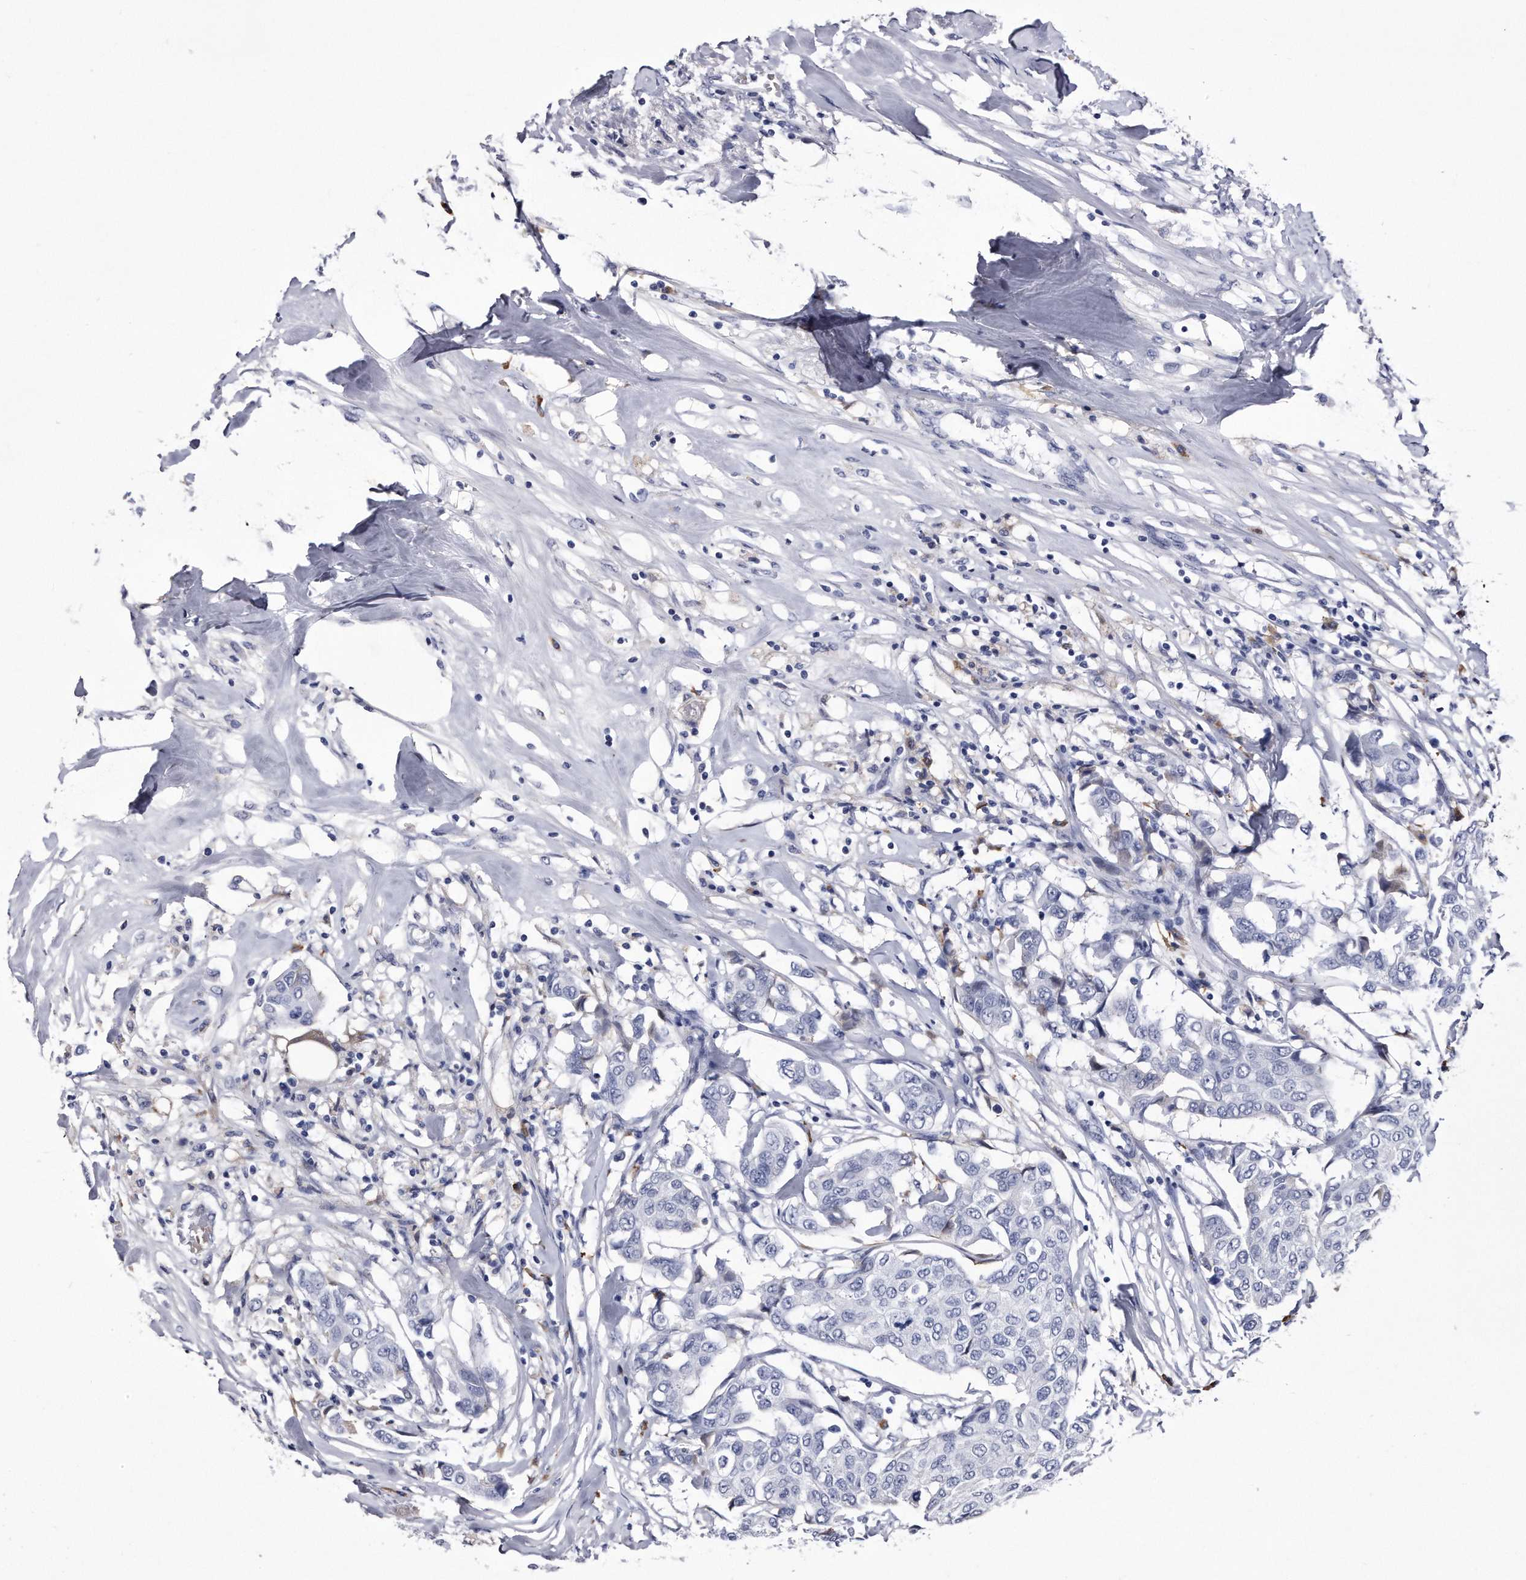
{"staining": {"intensity": "negative", "quantity": "none", "location": "none"}, "tissue": "breast cancer", "cell_type": "Tumor cells", "image_type": "cancer", "snomed": [{"axis": "morphology", "description": "Duct carcinoma"}, {"axis": "topography", "description": "Breast"}], "caption": "DAB (3,3'-diaminobenzidine) immunohistochemical staining of breast cancer reveals no significant staining in tumor cells.", "gene": "KCTD8", "patient": {"sex": "female", "age": 80}}